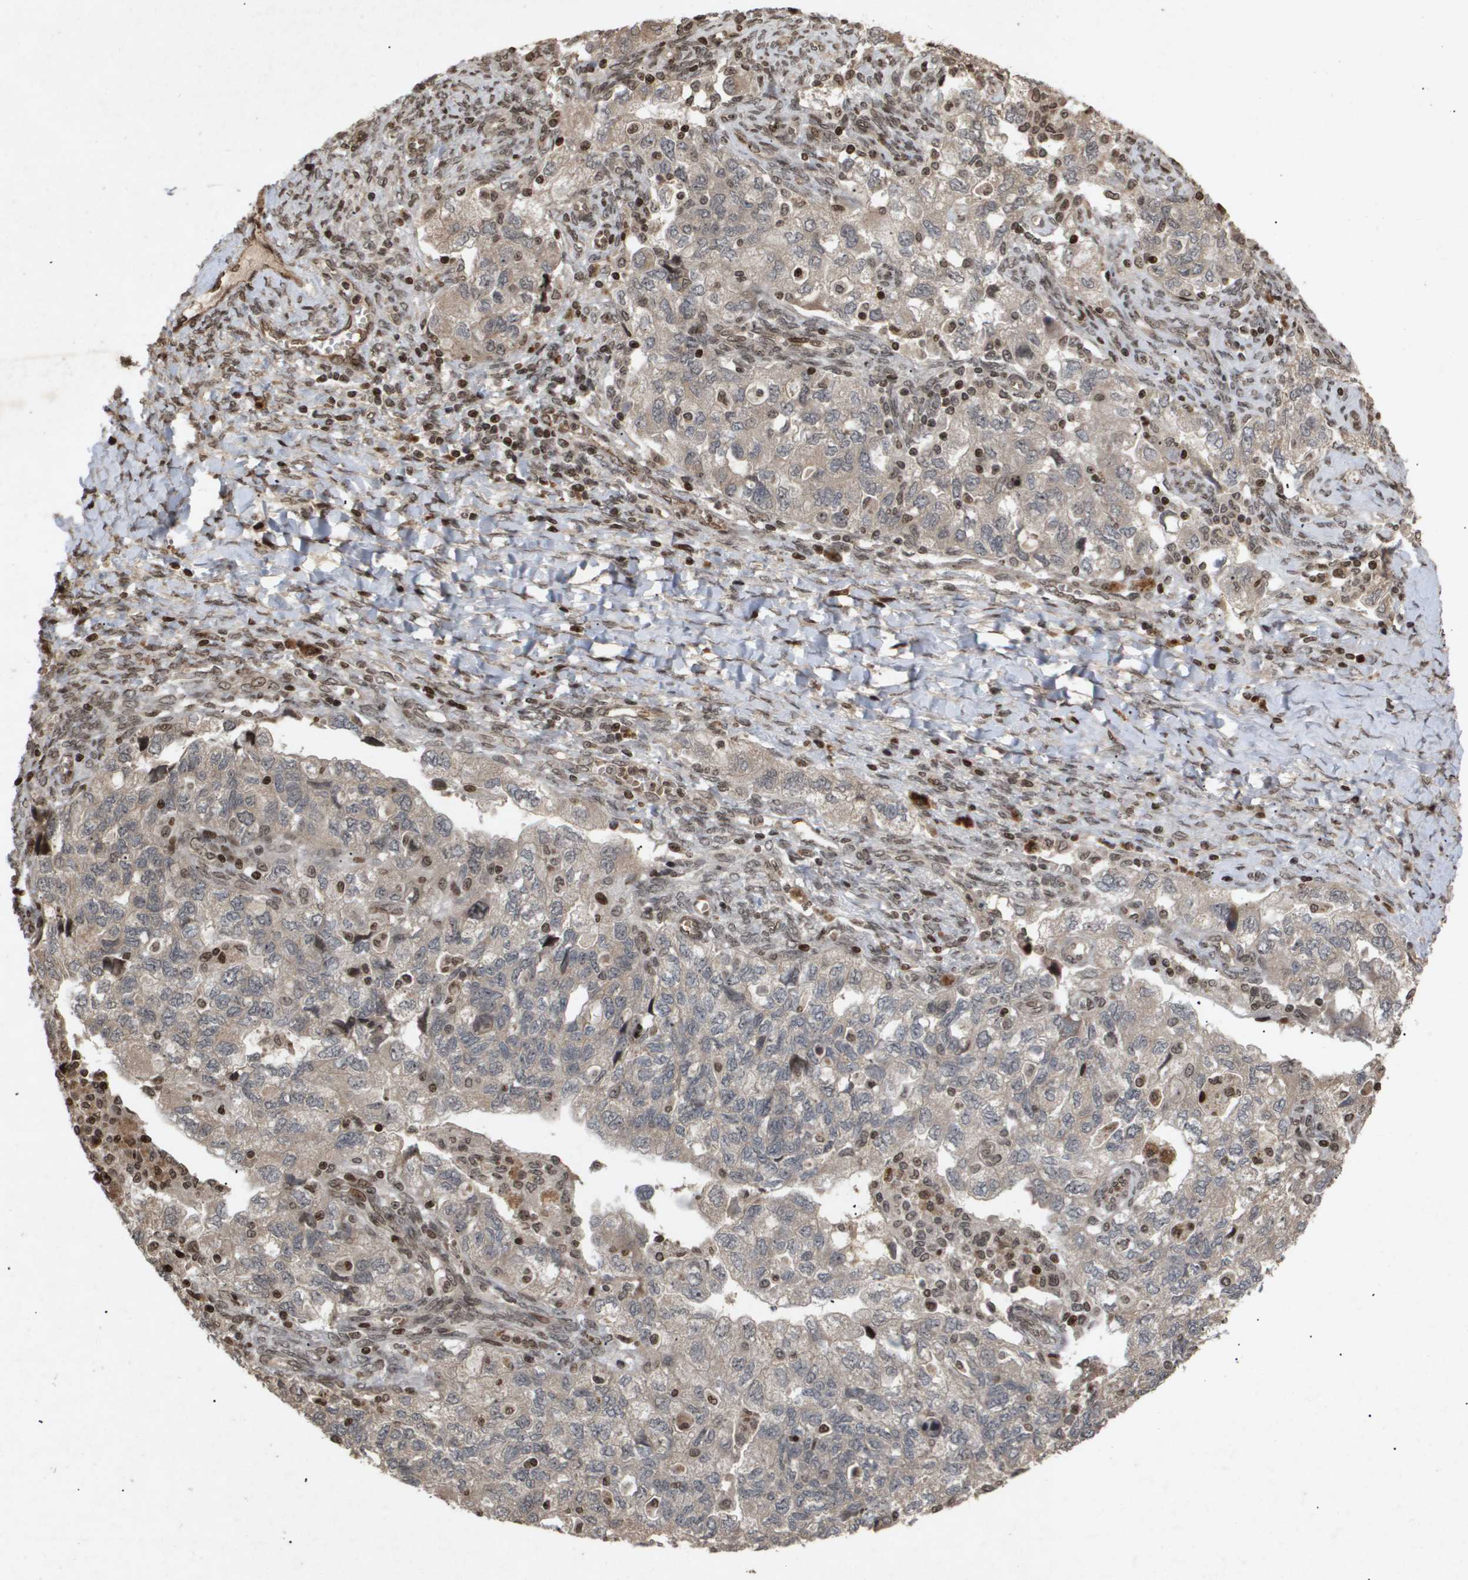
{"staining": {"intensity": "moderate", "quantity": ">75%", "location": "cytoplasmic/membranous"}, "tissue": "ovarian cancer", "cell_type": "Tumor cells", "image_type": "cancer", "snomed": [{"axis": "morphology", "description": "Carcinoma, NOS"}, {"axis": "morphology", "description": "Cystadenocarcinoma, serous, NOS"}, {"axis": "topography", "description": "Ovary"}], "caption": "A brown stain highlights moderate cytoplasmic/membranous staining of a protein in ovarian serous cystadenocarcinoma tumor cells.", "gene": "HSPA6", "patient": {"sex": "female", "age": 69}}